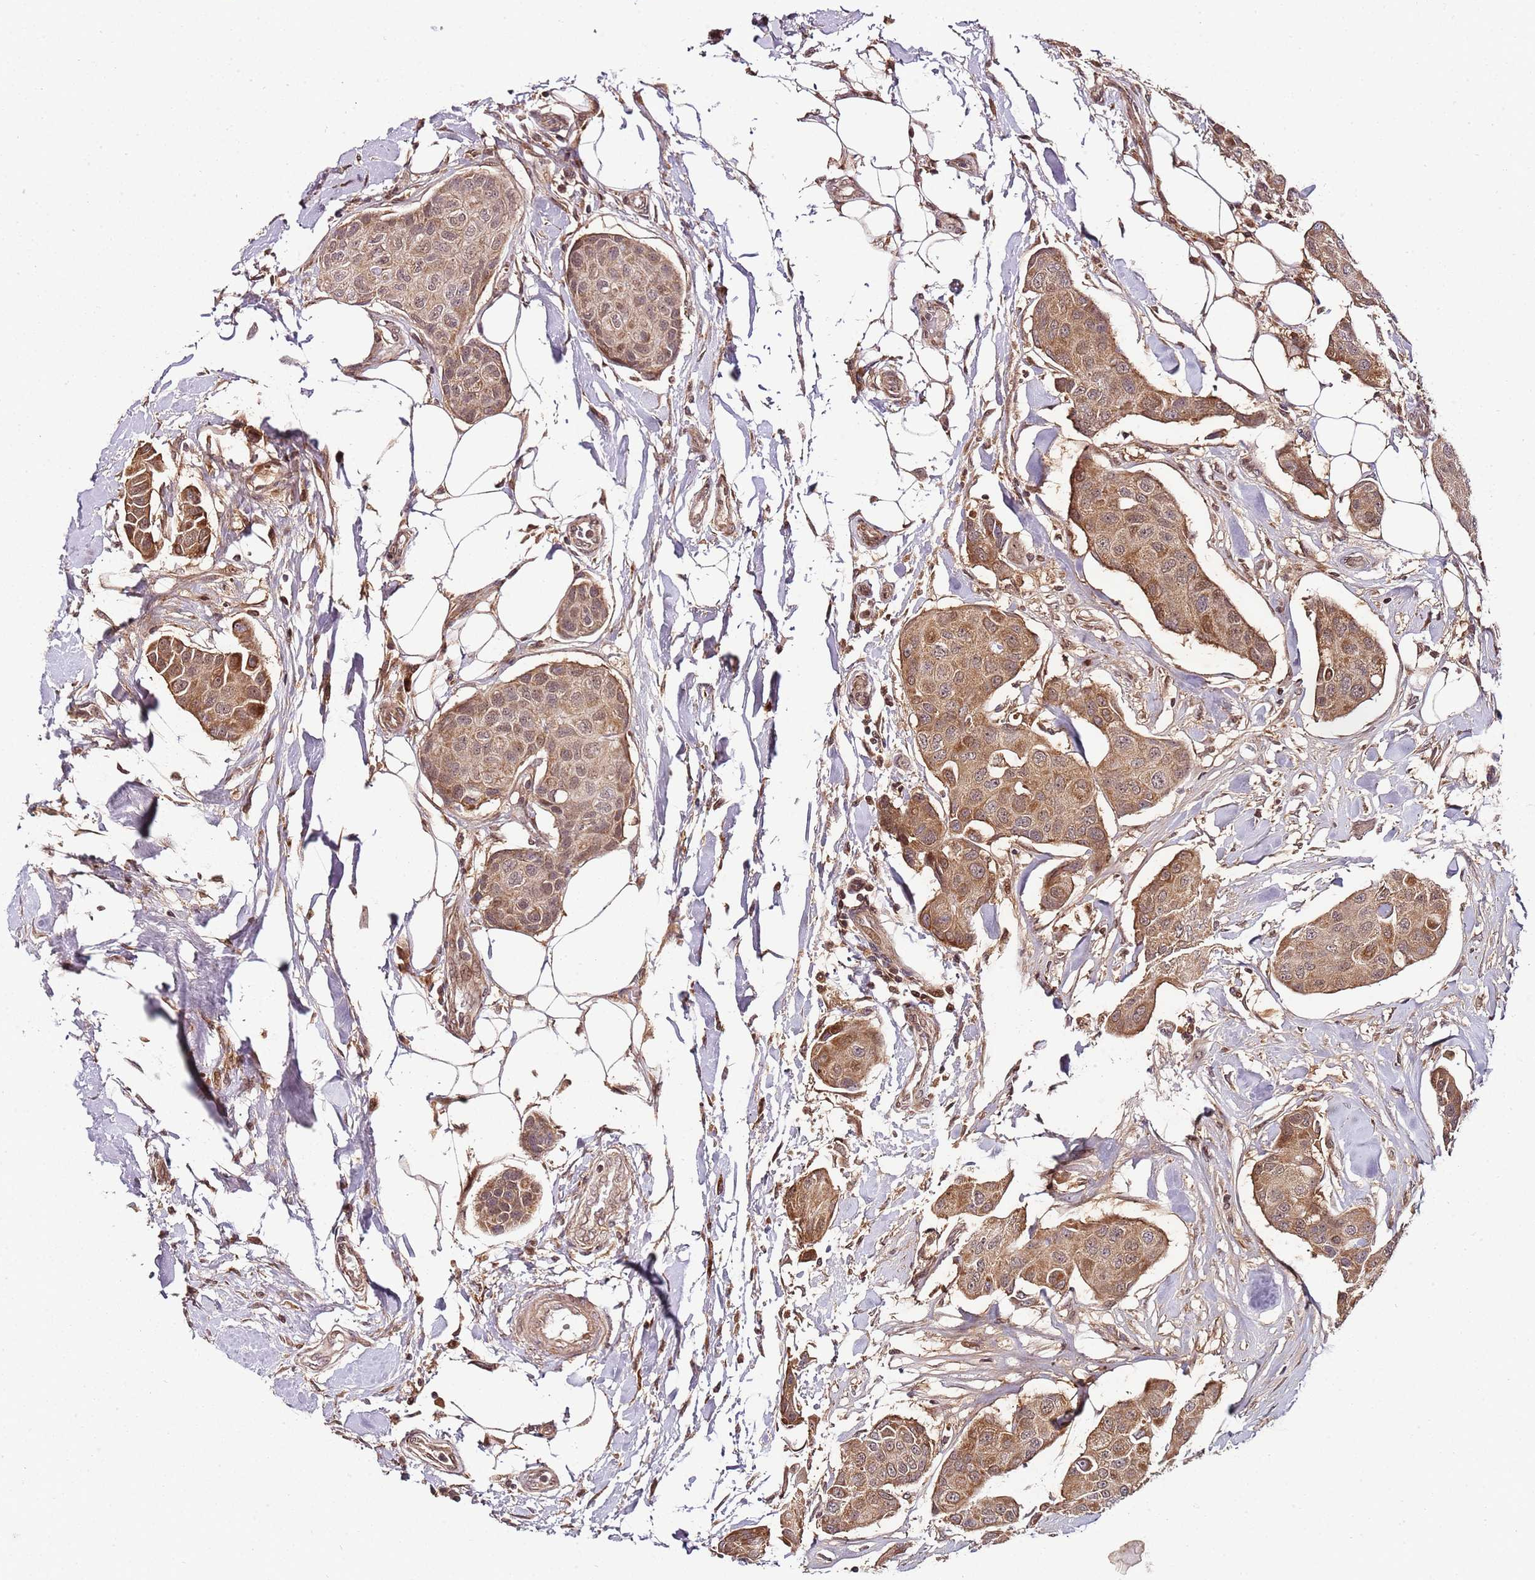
{"staining": {"intensity": "moderate", "quantity": ">75%", "location": "cytoplasmic/membranous,nuclear"}, "tissue": "breast cancer", "cell_type": "Tumor cells", "image_type": "cancer", "snomed": [{"axis": "morphology", "description": "Duct carcinoma"}, {"axis": "topography", "description": "Breast"}, {"axis": "topography", "description": "Lymph node"}], "caption": "Breast invasive ductal carcinoma stained for a protein (brown) exhibits moderate cytoplasmic/membranous and nuclear positive expression in approximately >75% of tumor cells.", "gene": "EDC3", "patient": {"sex": "female", "age": 80}}